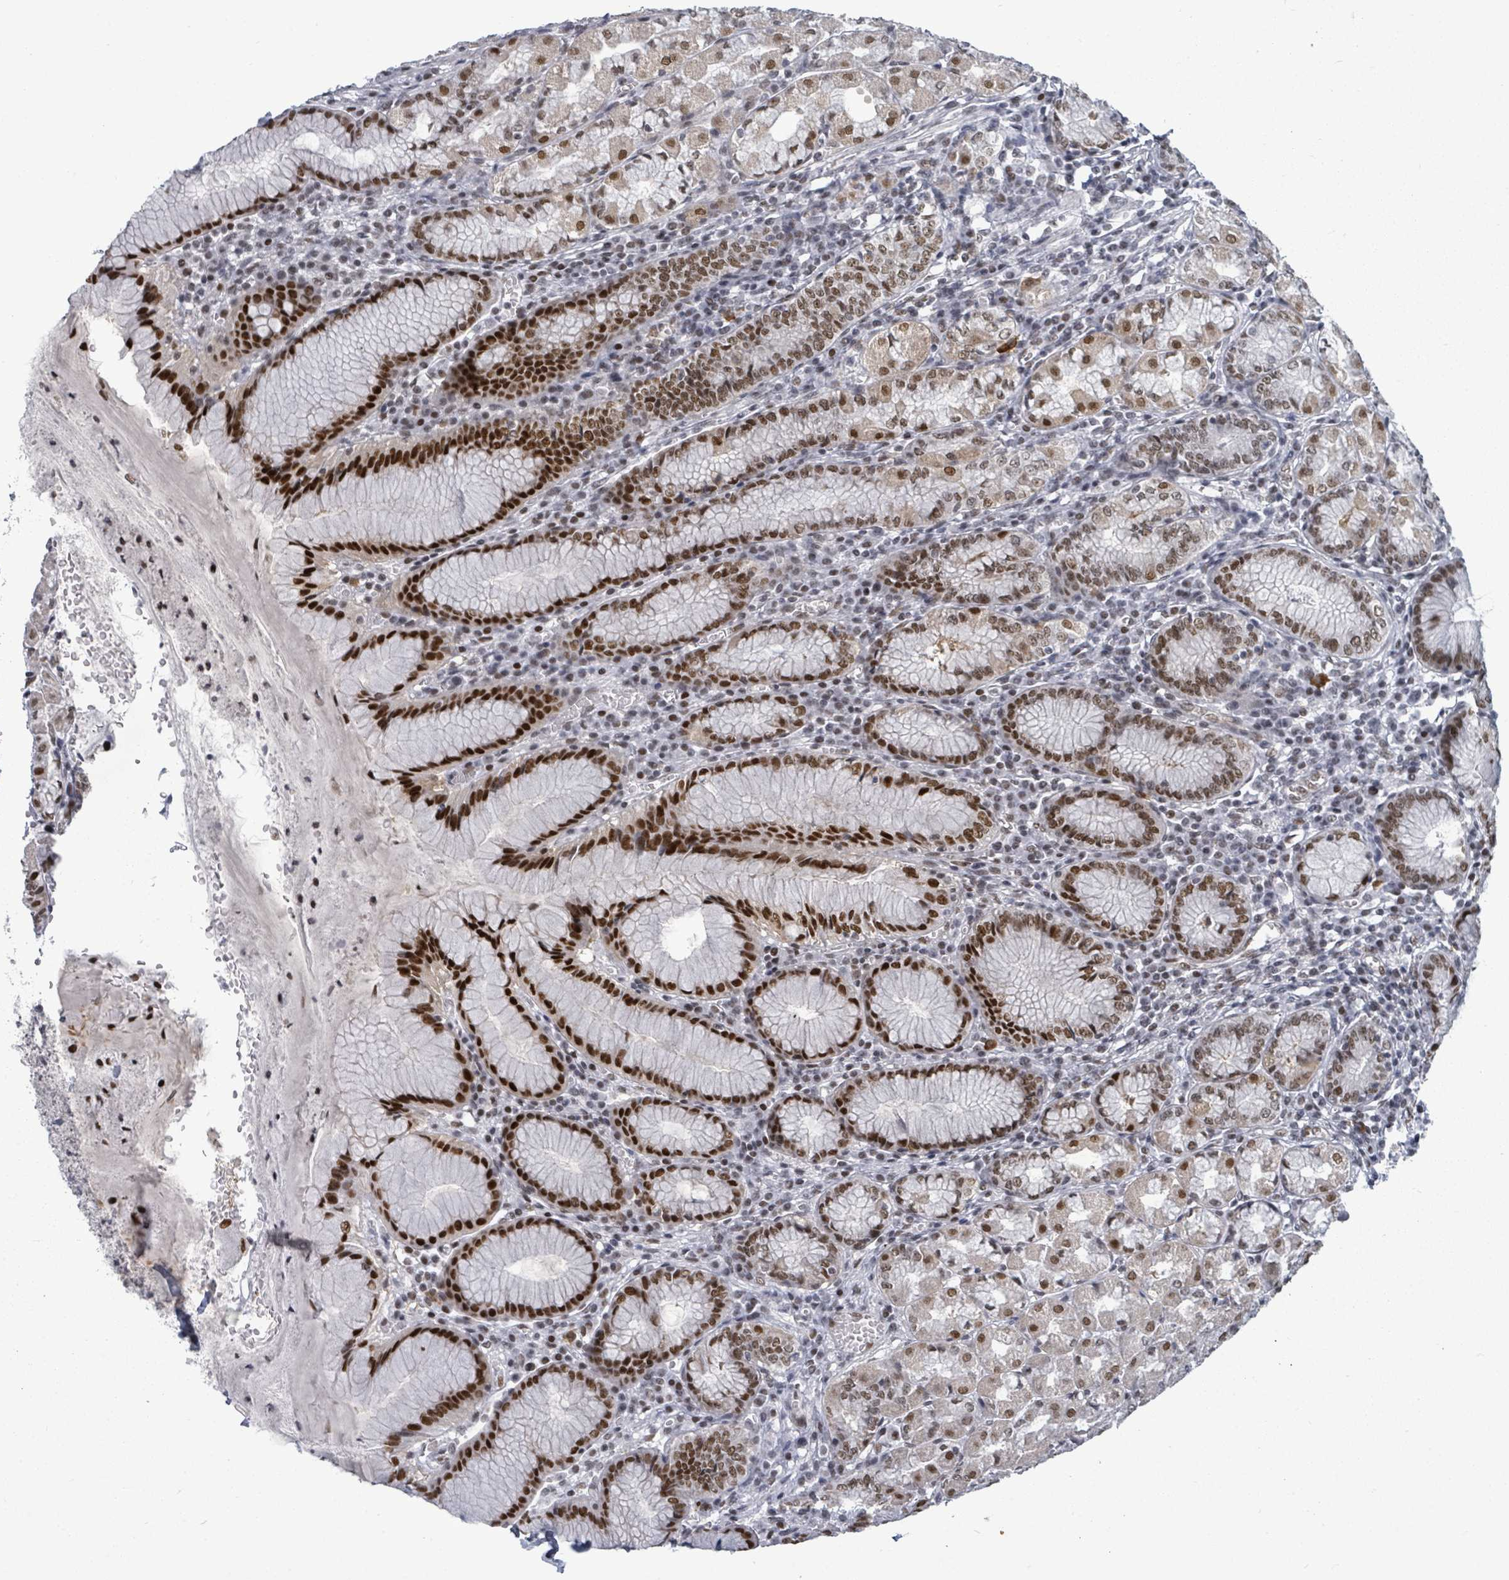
{"staining": {"intensity": "strong", "quantity": "25%-75%", "location": "cytoplasmic/membranous,nuclear"}, "tissue": "stomach", "cell_type": "Glandular cells", "image_type": "normal", "snomed": [{"axis": "morphology", "description": "Normal tissue, NOS"}, {"axis": "topography", "description": "Stomach"}], "caption": "The image shows a brown stain indicating the presence of a protein in the cytoplasmic/membranous,nuclear of glandular cells in stomach. (DAB = brown stain, brightfield microscopy at high magnification).", "gene": "BIVM", "patient": {"sex": "male", "age": 55}}